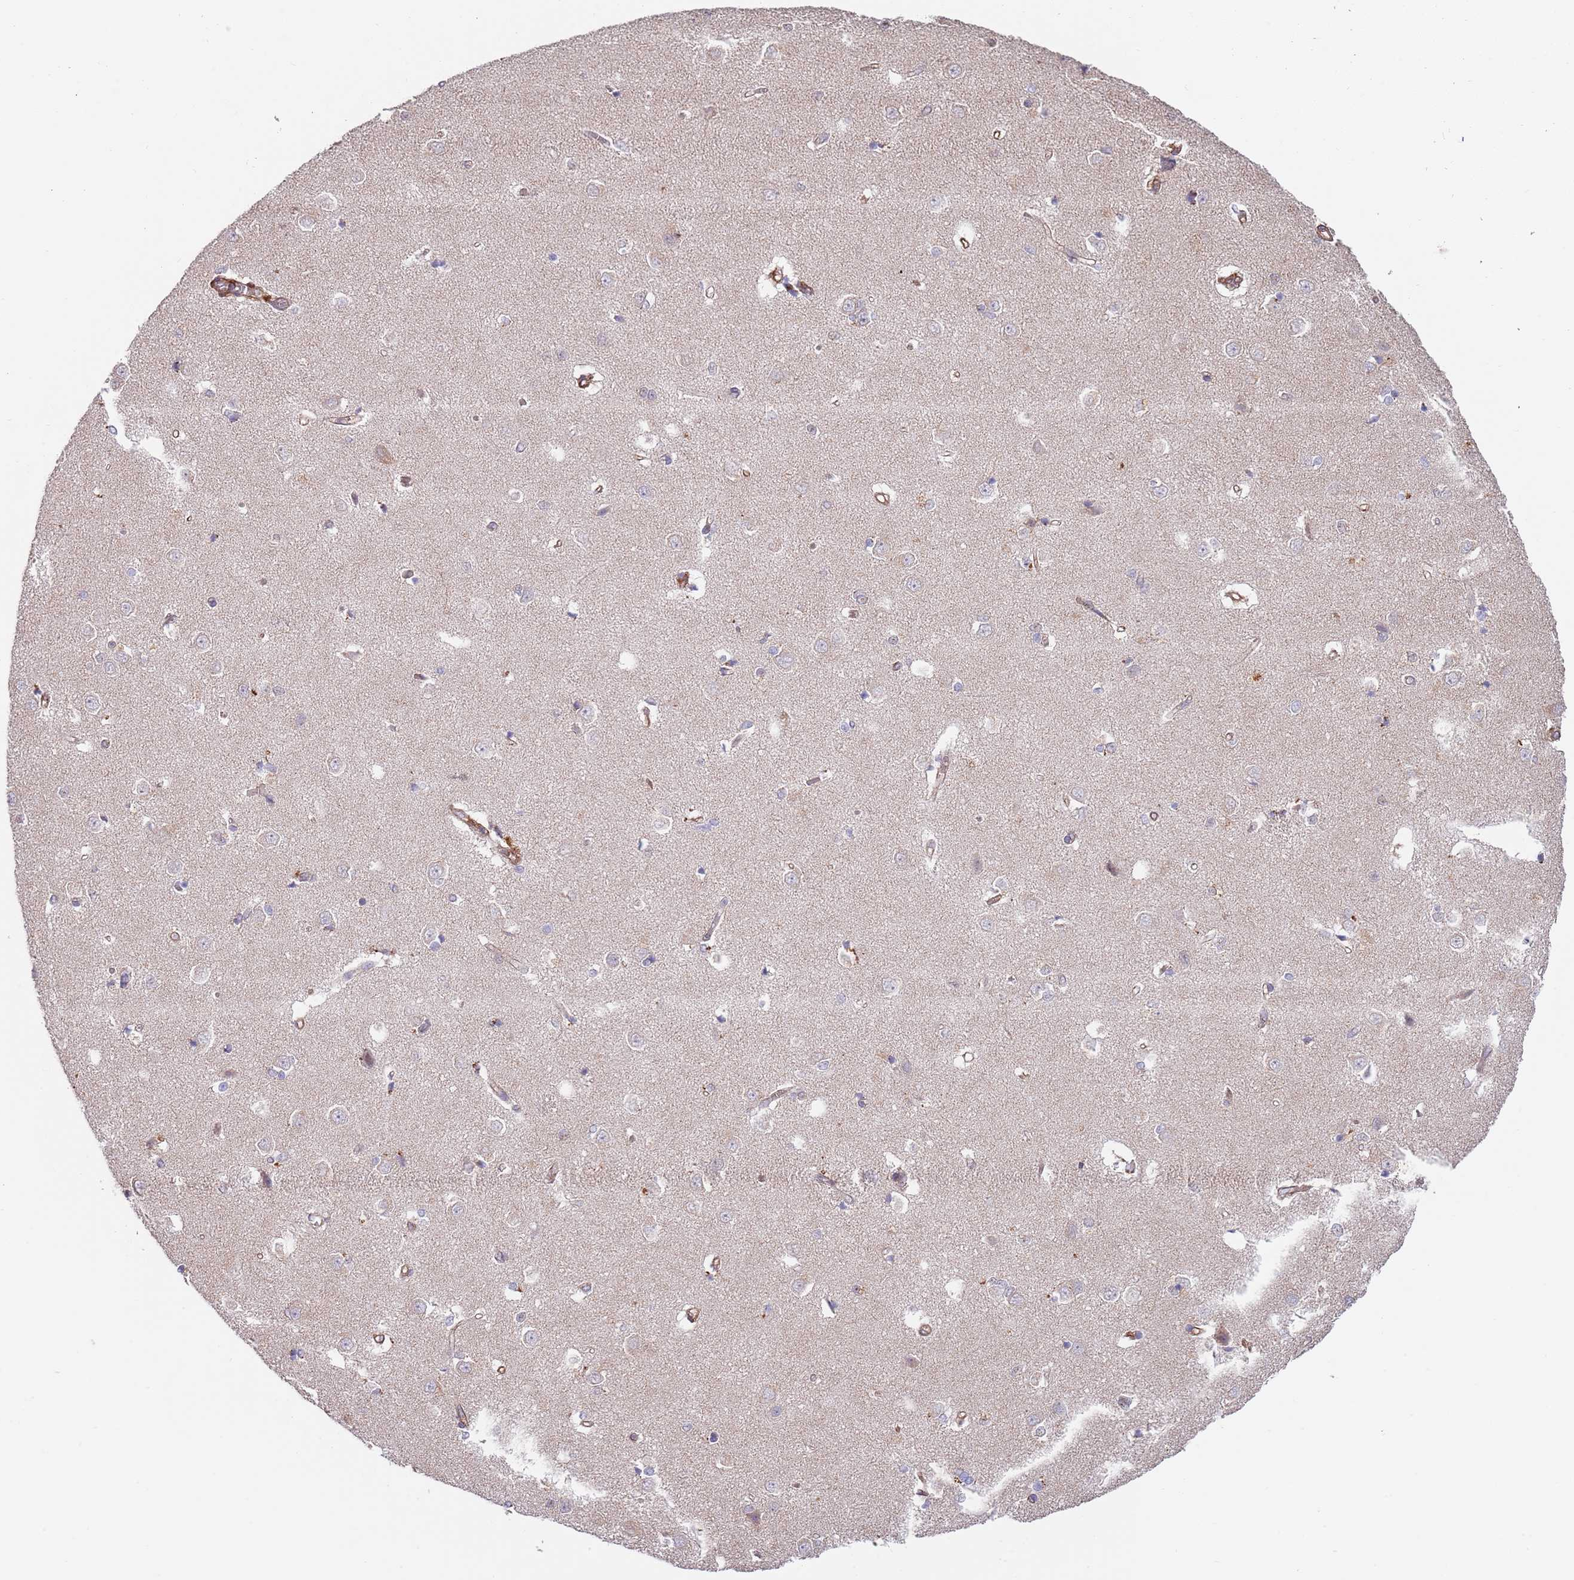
{"staining": {"intensity": "negative", "quantity": "none", "location": "none"}, "tissue": "caudate", "cell_type": "Glial cells", "image_type": "normal", "snomed": [{"axis": "morphology", "description": "Normal tissue, NOS"}, {"axis": "topography", "description": "Lateral ventricle wall"}], "caption": "Glial cells show no significant expression in benign caudate. (Immunohistochemistry (ihc), brightfield microscopy, high magnification).", "gene": "BPNT1", "patient": {"sex": "male", "age": 37}}